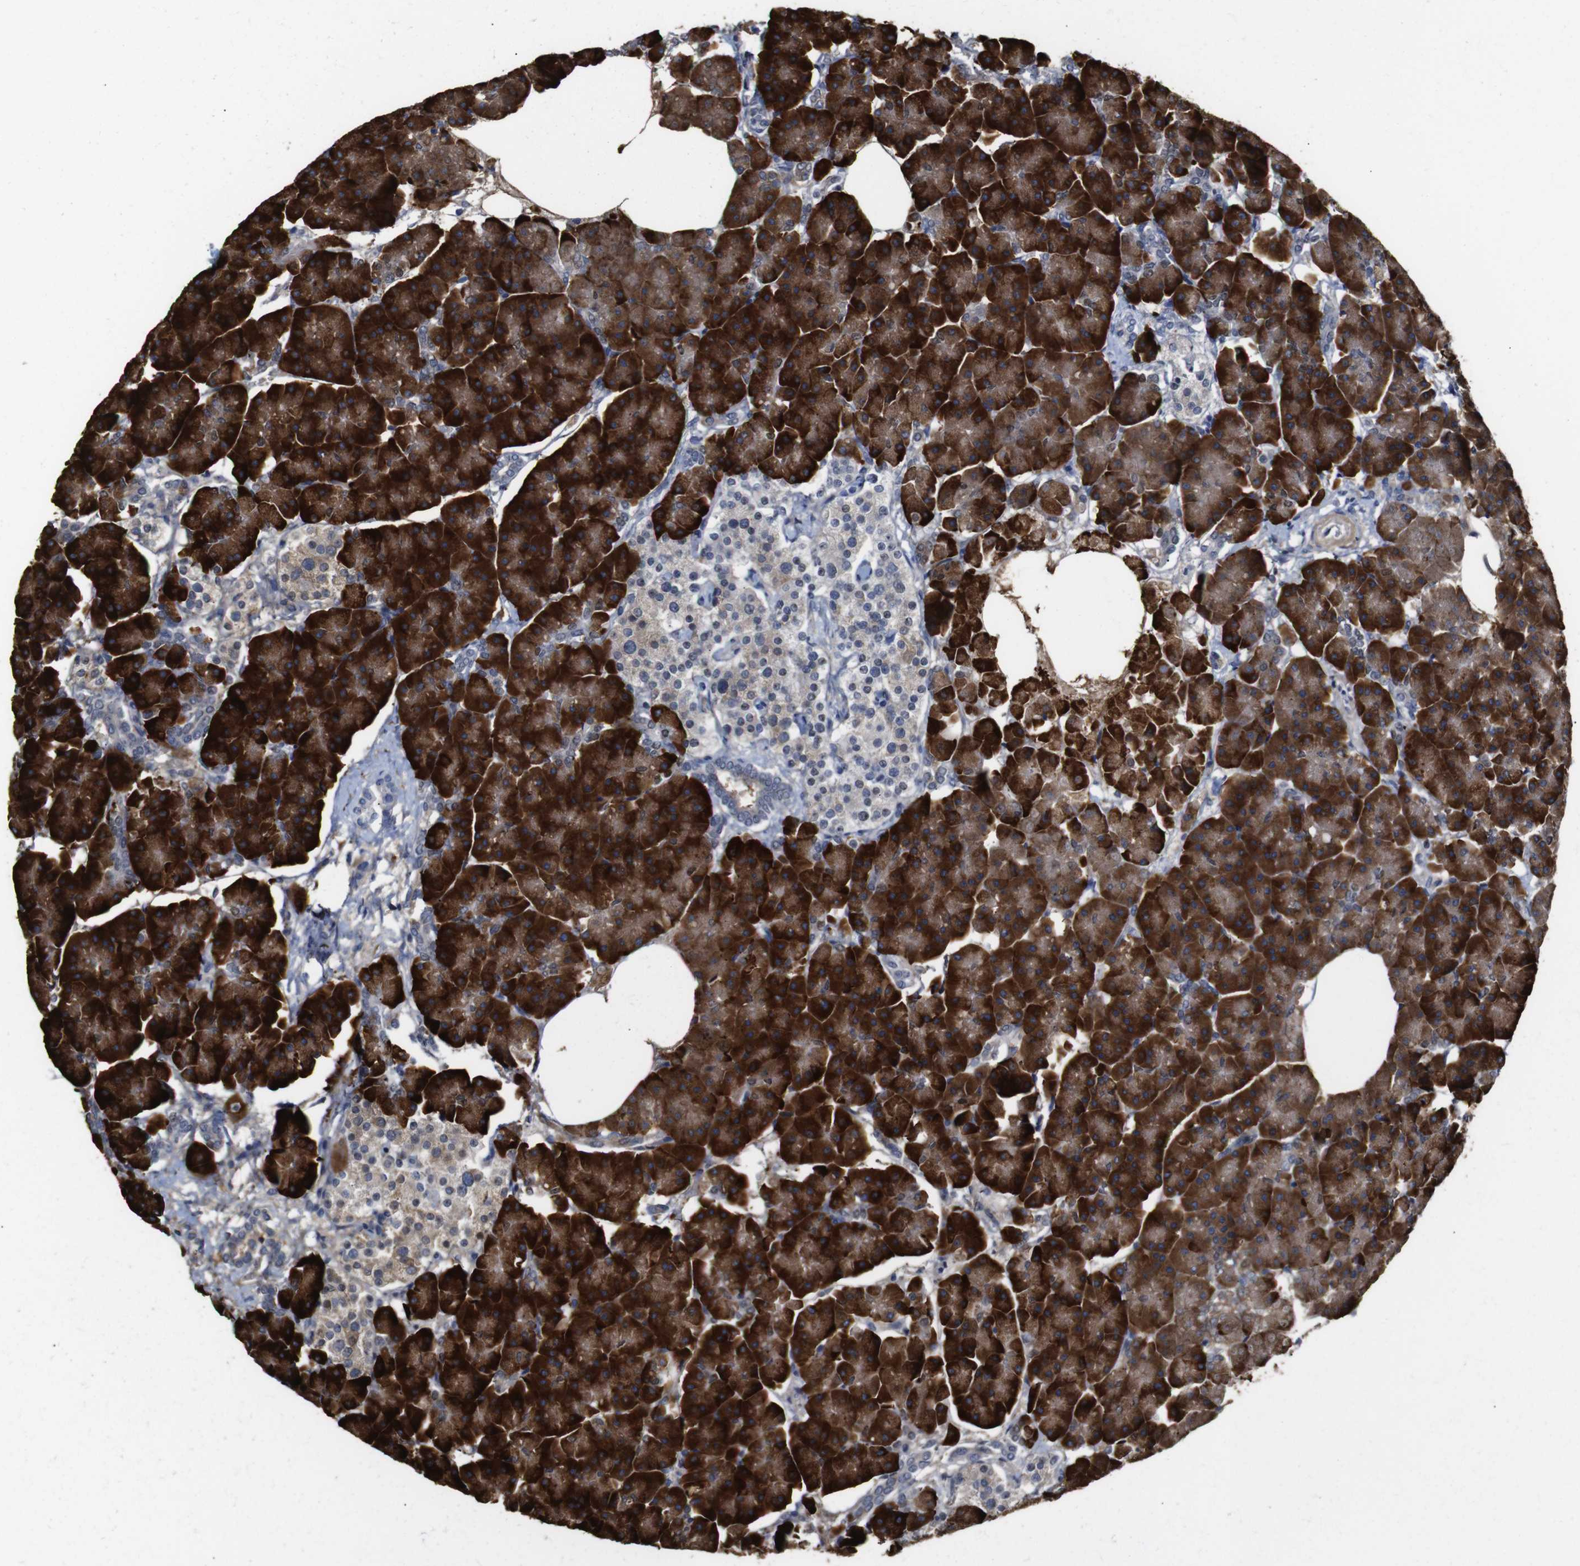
{"staining": {"intensity": "strong", "quantity": ">75%", "location": "cytoplasmic/membranous"}, "tissue": "pancreas", "cell_type": "Exocrine glandular cells", "image_type": "normal", "snomed": [{"axis": "morphology", "description": "Normal tissue, NOS"}, {"axis": "topography", "description": "Pancreas"}], "caption": "DAB immunohistochemical staining of normal human pancreas reveals strong cytoplasmic/membranous protein expression in approximately >75% of exocrine glandular cells. (brown staining indicates protein expression, while blue staining denotes nuclei).", "gene": "TCEAL9", "patient": {"sex": "female", "age": 70}}